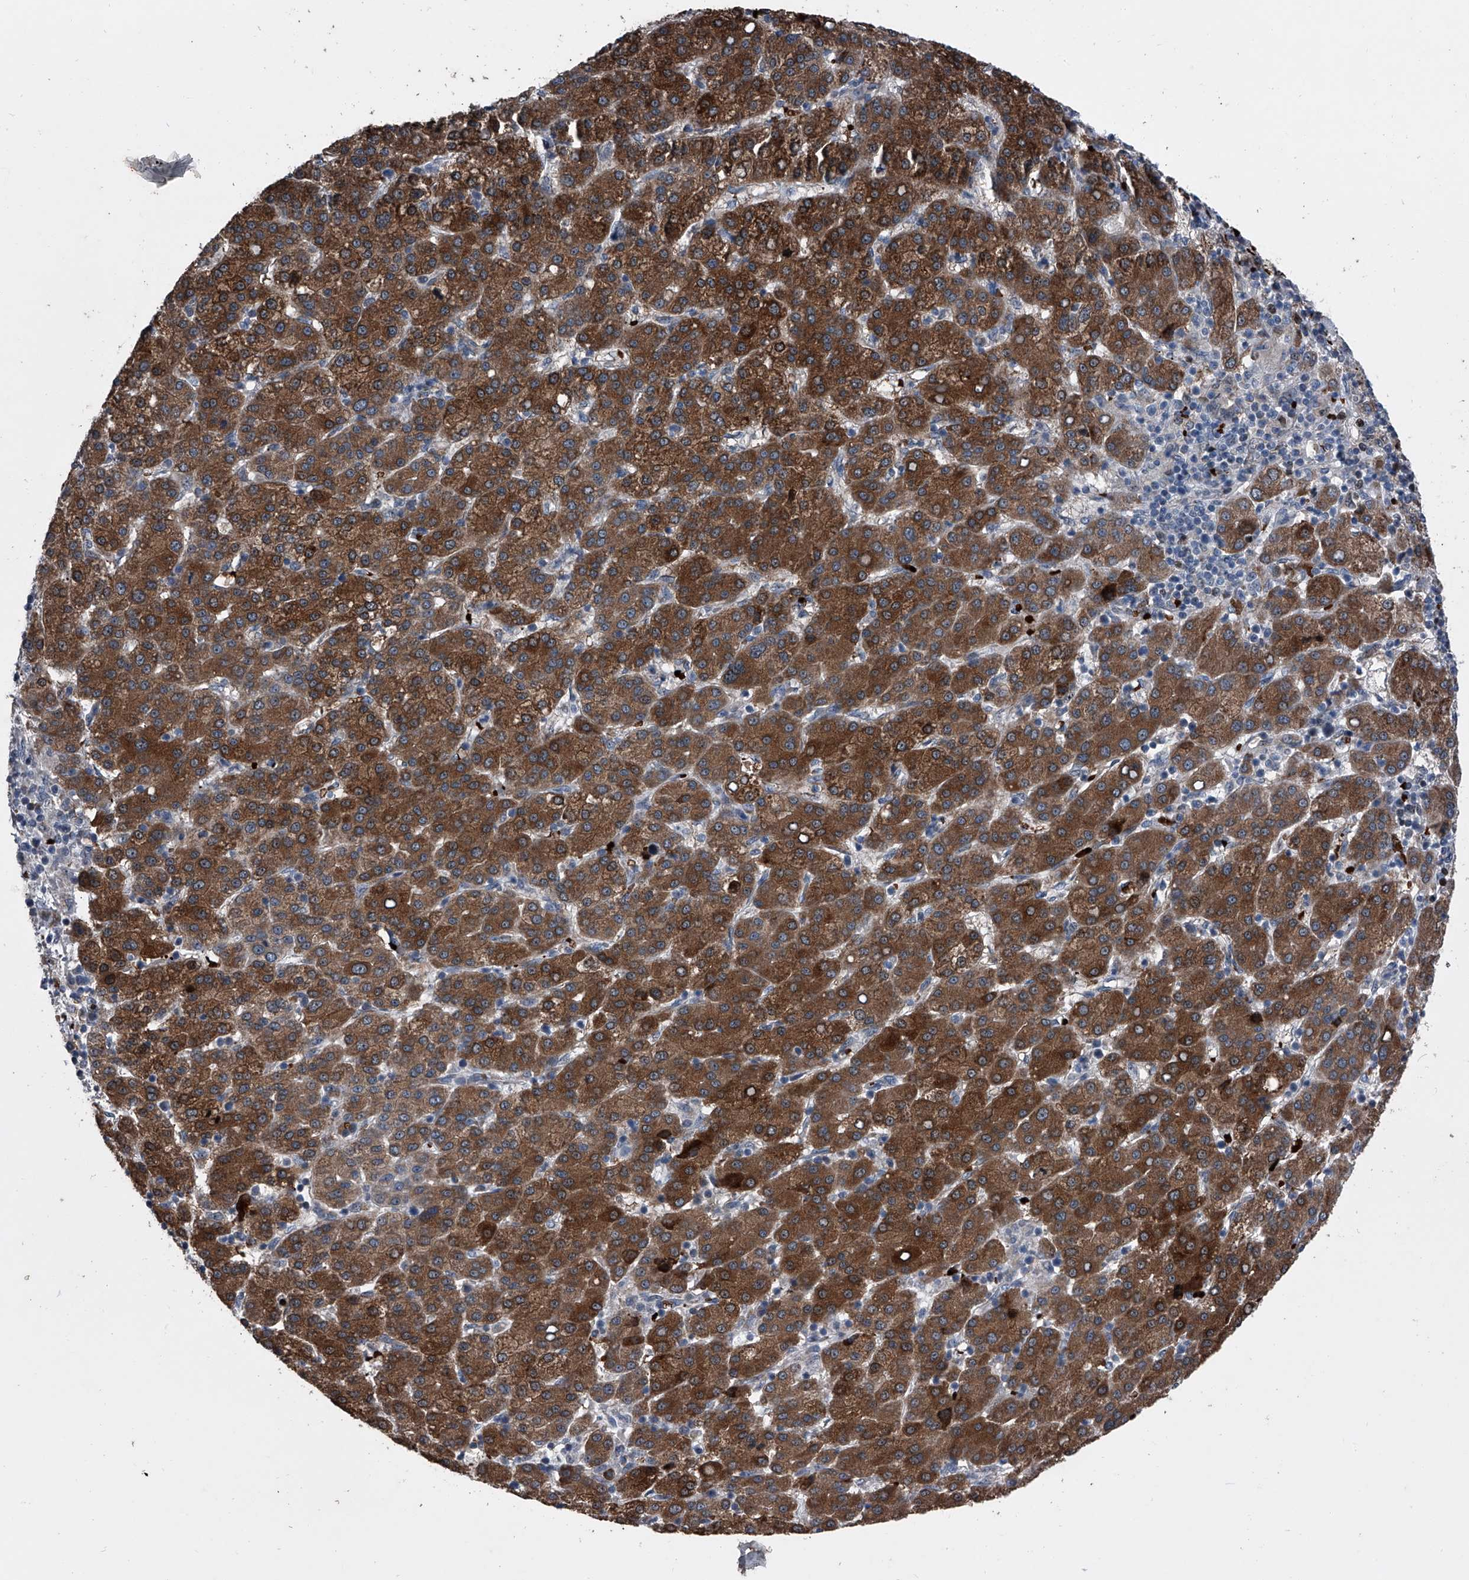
{"staining": {"intensity": "moderate", "quantity": ">75%", "location": "cytoplasmic/membranous"}, "tissue": "liver cancer", "cell_type": "Tumor cells", "image_type": "cancer", "snomed": [{"axis": "morphology", "description": "Carcinoma, Hepatocellular, NOS"}, {"axis": "topography", "description": "Liver"}], "caption": "The histopathology image exhibits immunohistochemical staining of liver hepatocellular carcinoma. There is moderate cytoplasmic/membranous expression is appreciated in about >75% of tumor cells.", "gene": "CEP85L", "patient": {"sex": "female", "age": 58}}